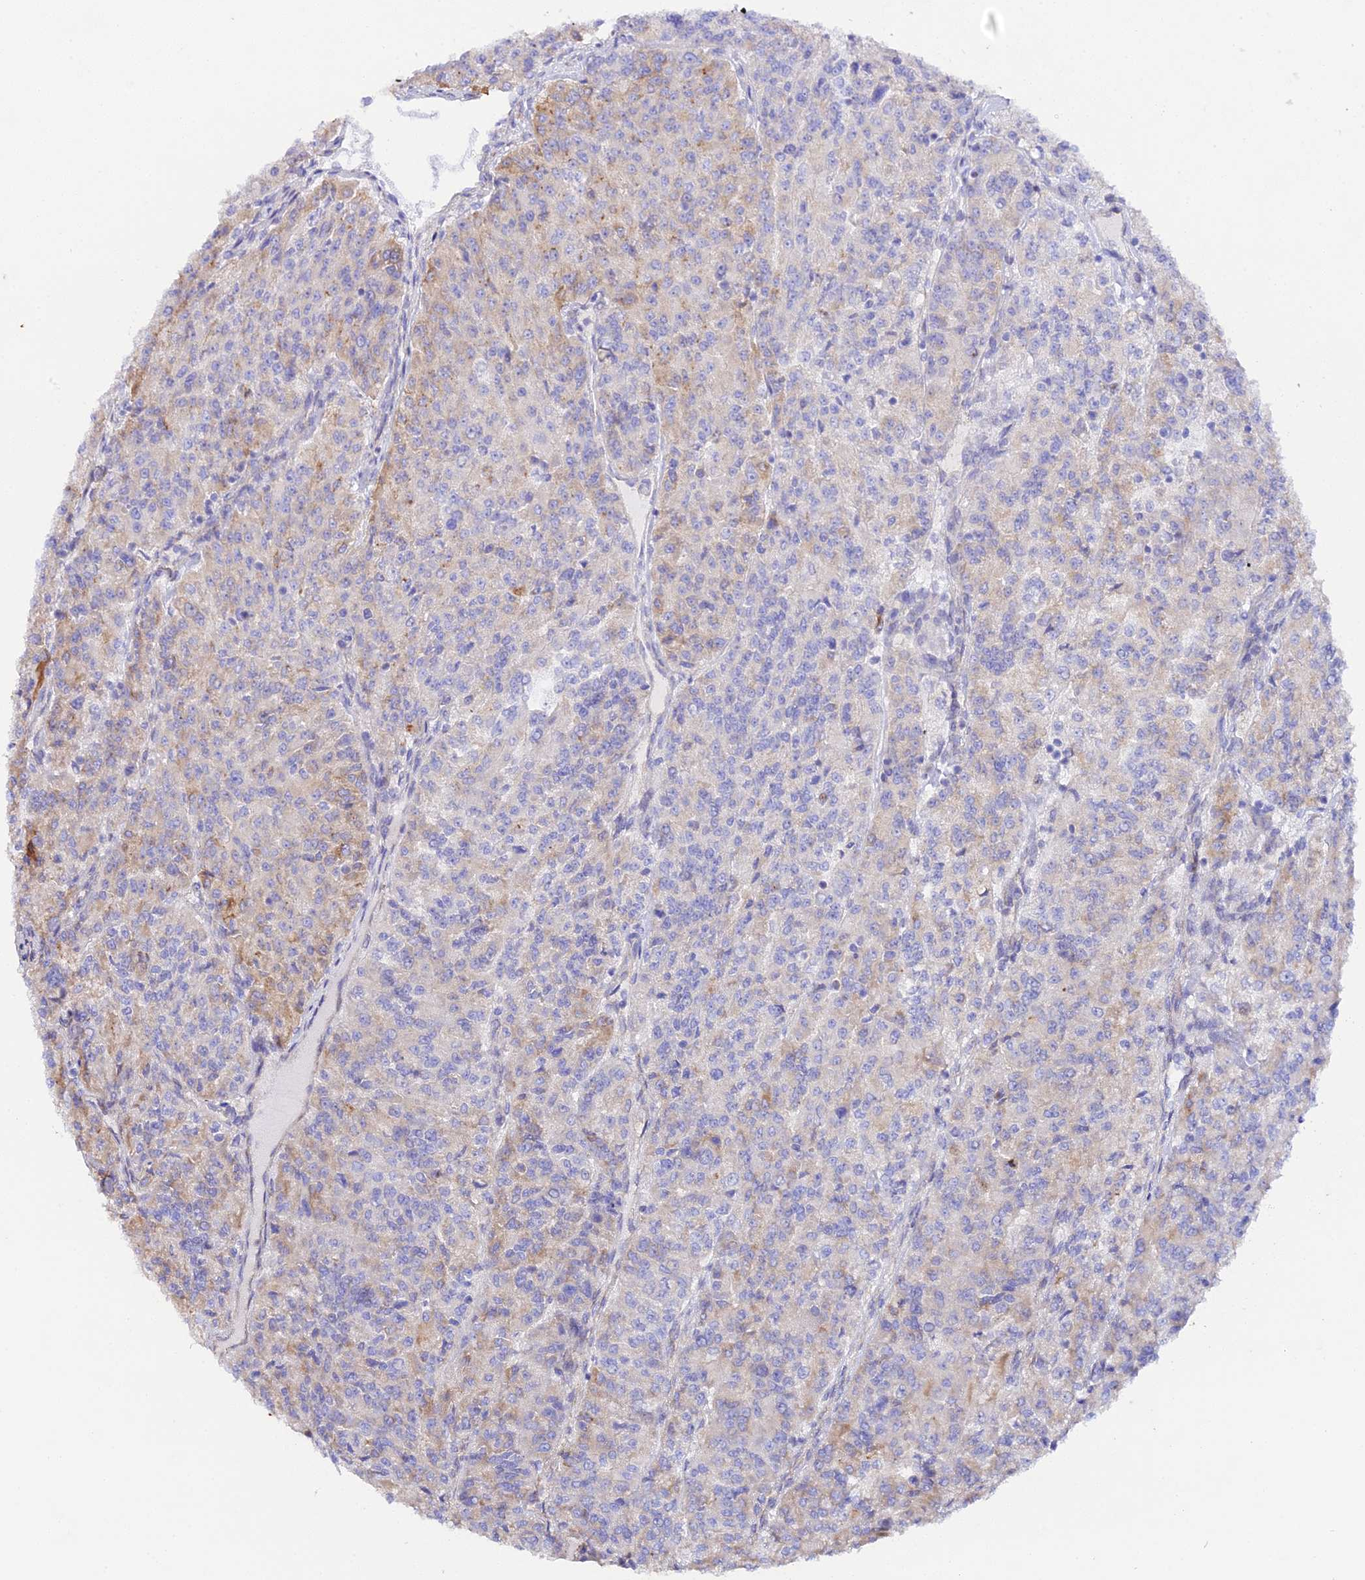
{"staining": {"intensity": "moderate", "quantity": "25%-75%", "location": "cytoplasmic/membranous"}, "tissue": "renal cancer", "cell_type": "Tumor cells", "image_type": "cancer", "snomed": [{"axis": "morphology", "description": "Adenocarcinoma, NOS"}, {"axis": "topography", "description": "Kidney"}], "caption": "High-magnification brightfield microscopy of renal cancer (adenocarcinoma) stained with DAB (3,3'-diaminobenzidine) (brown) and counterstained with hematoxylin (blue). tumor cells exhibit moderate cytoplasmic/membranous expression is identified in about25%-75% of cells.", "gene": "CFAP45", "patient": {"sex": "female", "age": 63}}